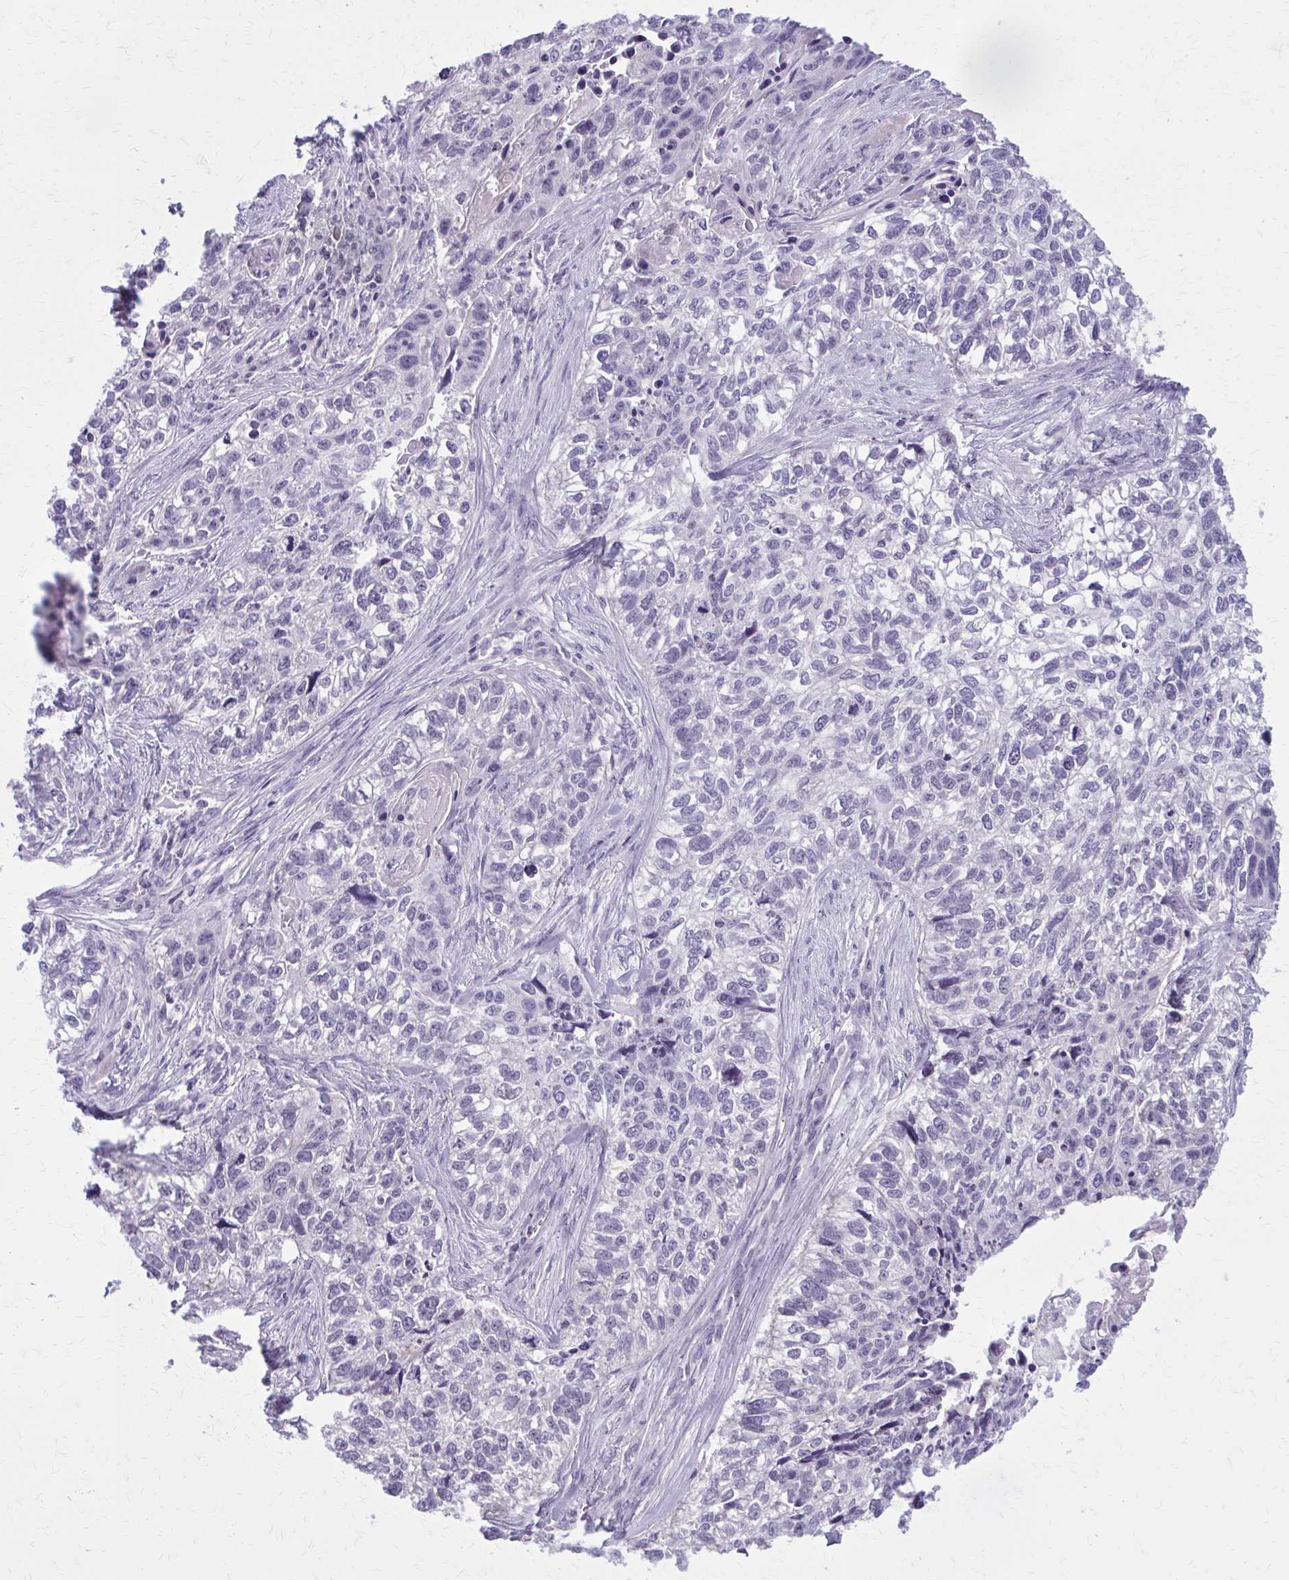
{"staining": {"intensity": "negative", "quantity": "none", "location": "none"}, "tissue": "lung cancer", "cell_type": "Tumor cells", "image_type": "cancer", "snomed": [{"axis": "morphology", "description": "Squamous cell carcinoma, NOS"}, {"axis": "topography", "description": "Lung"}], "caption": "Immunohistochemistry (IHC) image of neoplastic tissue: human lung cancer stained with DAB (3,3'-diaminobenzidine) demonstrates no significant protein positivity in tumor cells. (Immunohistochemistry, brightfield microscopy, high magnification).", "gene": "OR4A47", "patient": {"sex": "male", "age": 74}}